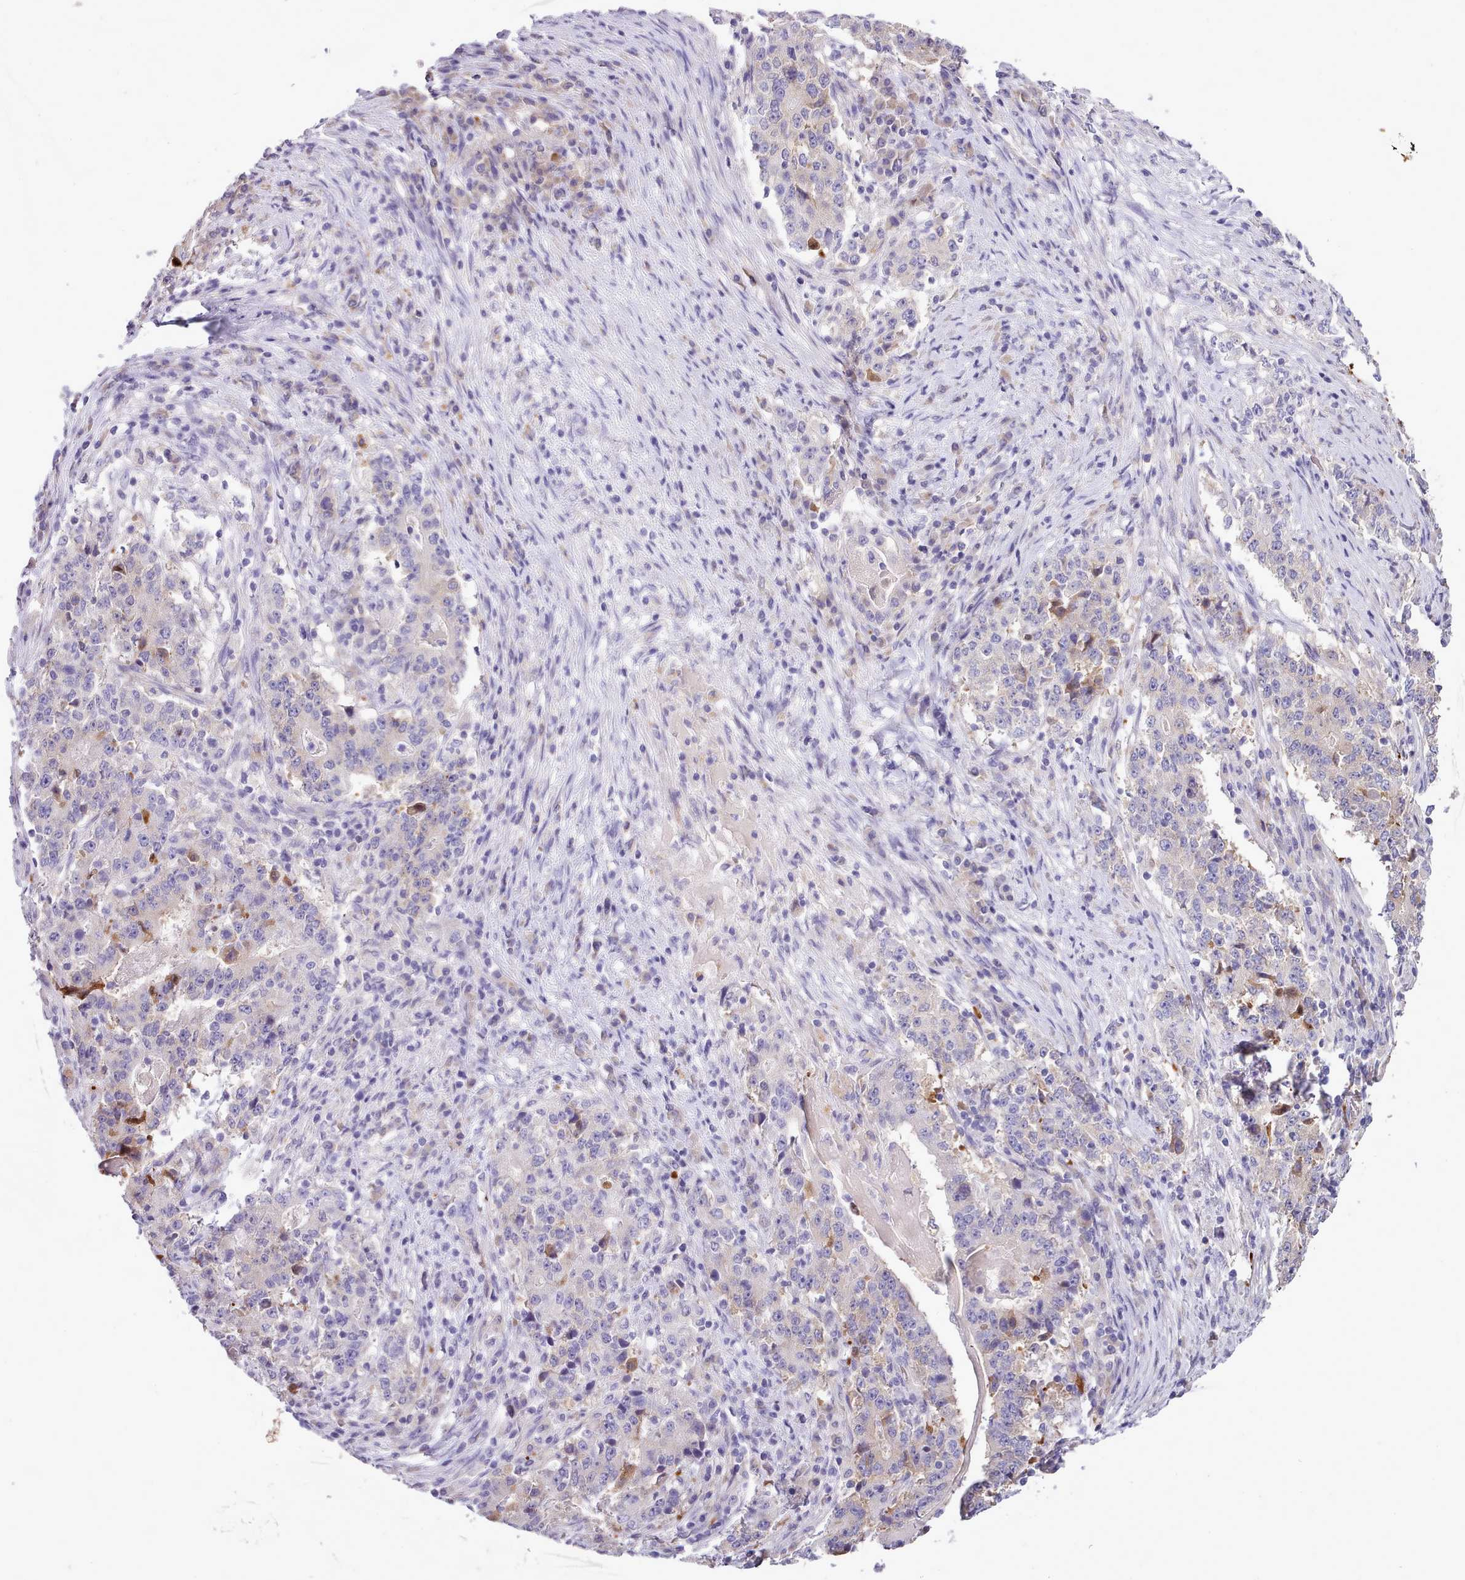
{"staining": {"intensity": "negative", "quantity": "none", "location": "none"}, "tissue": "stomach cancer", "cell_type": "Tumor cells", "image_type": "cancer", "snomed": [{"axis": "morphology", "description": "Adenocarcinoma, NOS"}, {"axis": "topography", "description": "Stomach"}], "caption": "High magnification brightfield microscopy of stomach cancer (adenocarcinoma) stained with DAB (brown) and counterstained with hematoxylin (blue): tumor cells show no significant expression.", "gene": "SETX", "patient": {"sex": "male", "age": 59}}